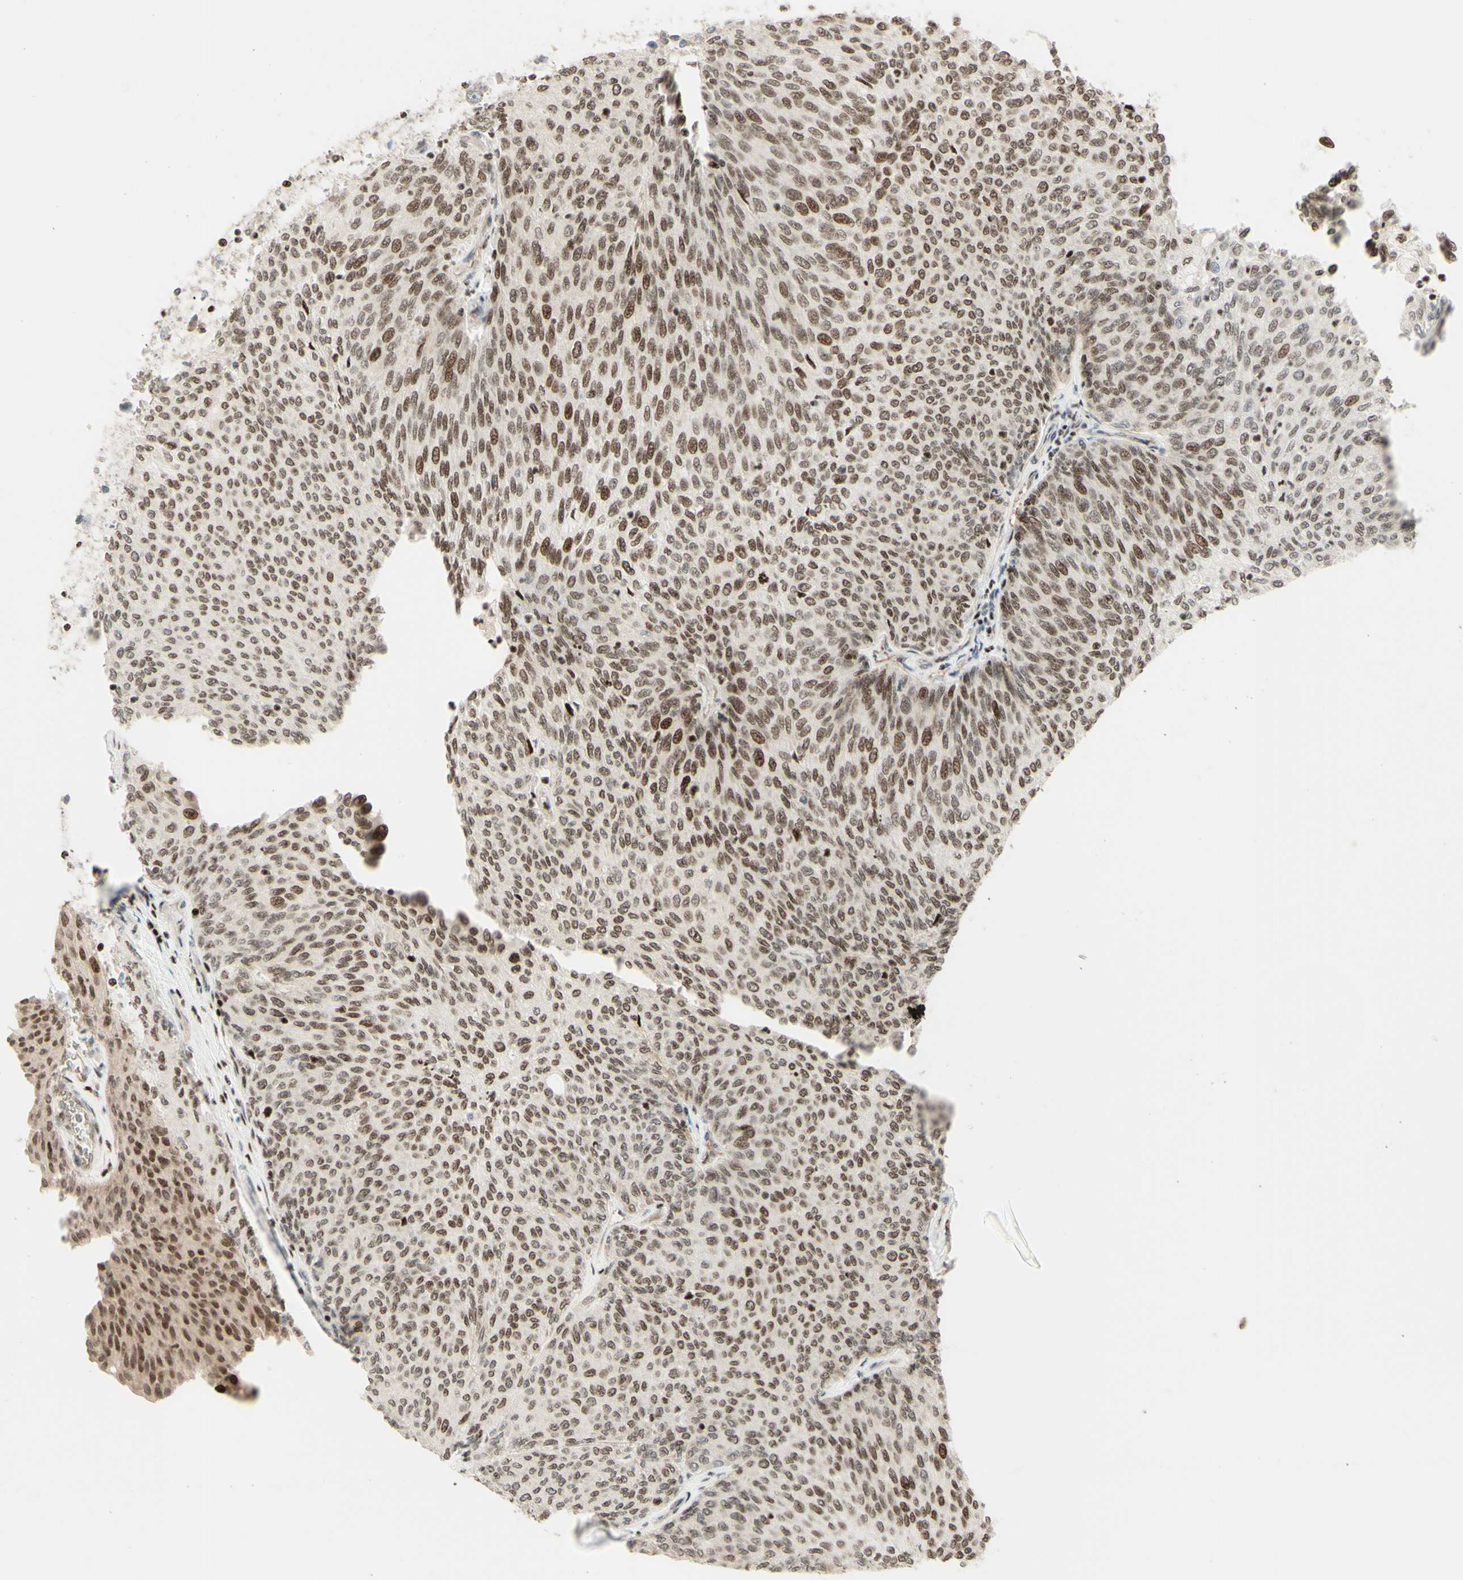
{"staining": {"intensity": "moderate", "quantity": ">75%", "location": "cytoplasmic/membranous,nuclear"}, "tissue": "urothelial cancer", "cell_type": "Tumor cells", "image_type": "cancer", "snomed": [{"axis": "morphology", "description": "Urothelial carcinoma, Low grade"}, {"axis": "topography", "description": "Urinary bladder"}], "caption": "This micrograph exhibits low-grade urothelial carcinoma stained with immunohistochemistry (IHC) to label a protein in brown. The cytoplasmic/membranous and nuclear of tumor cells show moderate positivity for the protein. Nuclei are counter-stained blue.", "gene": "CDKL5", "patient": {"sex": "female", "age": 79}}